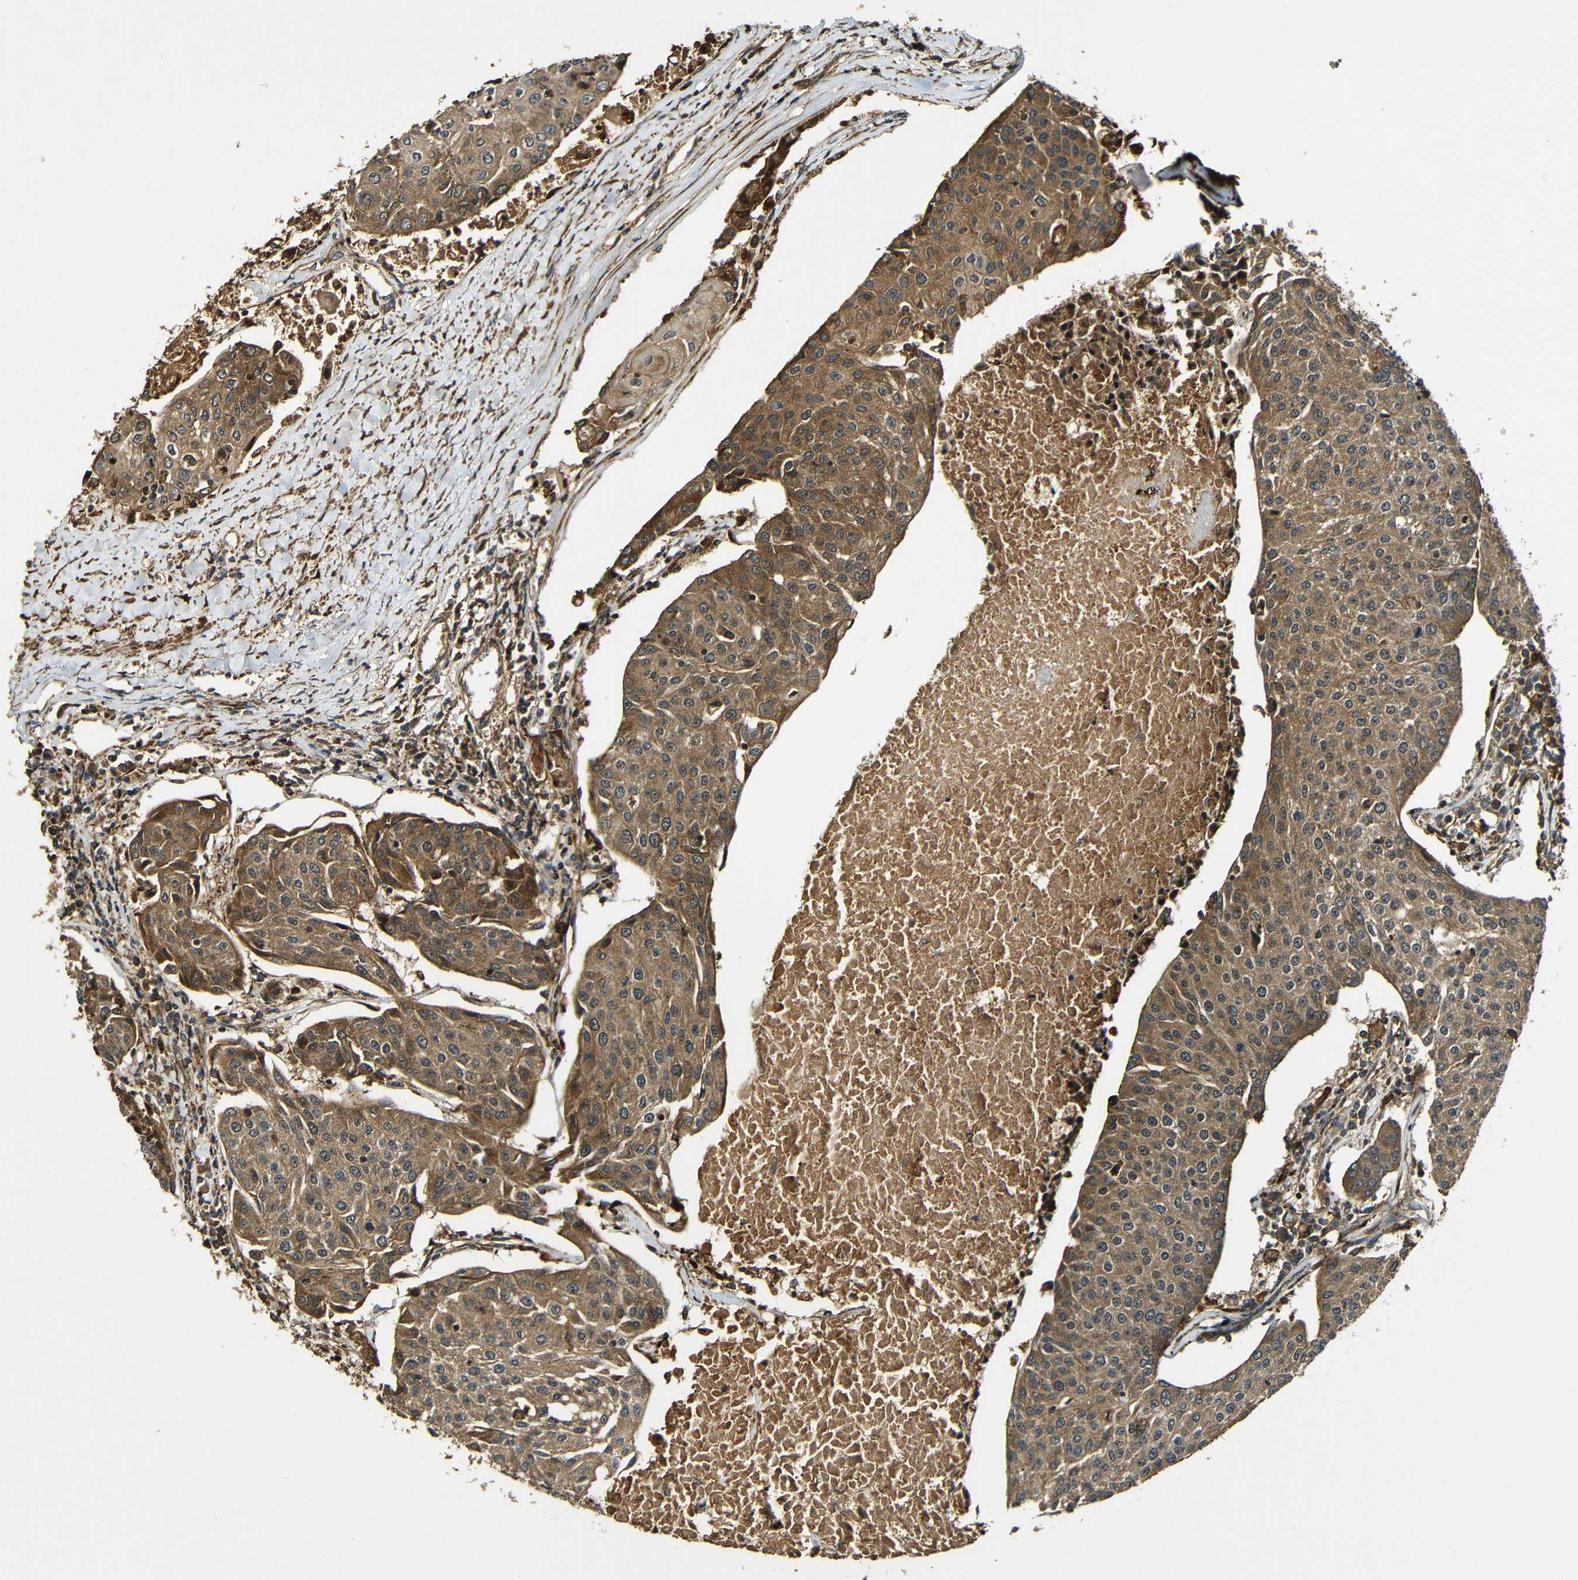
{"staining": {"intensity": "moderate", "quantity": ">75%", "location": "cytoplasmic/membranous"}, "tissue": "urothelial cancer", "cell_type": "Tumor cells", "image_type": "cancer", "snomed": [{"axis": "morphology", "description": "Urothelial carcinoma, High grade"}, {"axis": "topography", "description": "Urinary bladder"}], "caption": "Protein expression analysis of human urothelial carcinoma (high-grade) reveals moderate cytoplasmic/membranous staining in approximately >75% of tumor cells.", "gene": "CASP8", "patient": {"sex": "female", "age": 85}}